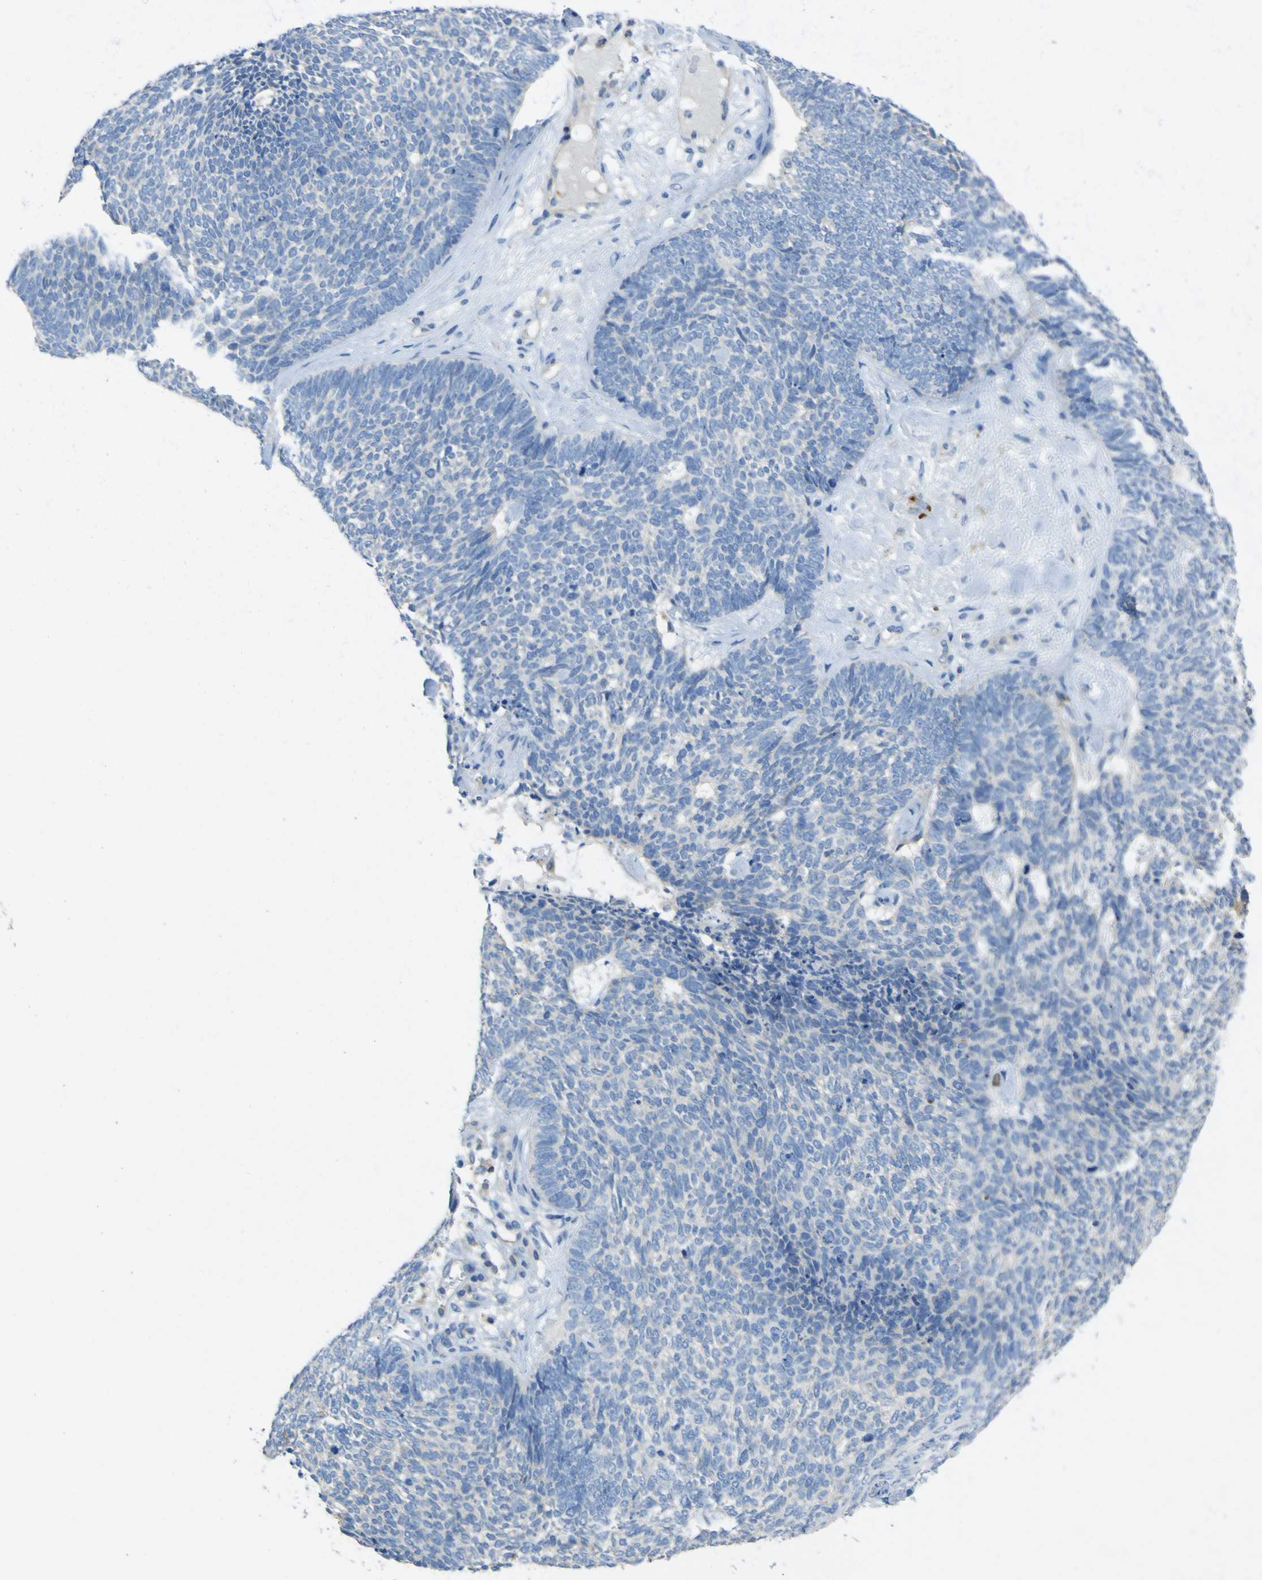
{"staining": {"intensity": "negative", "quantity": "none", "location": "none"}, "tissue": "skin cancer", "cell_type": "Tumor cells", "image_type": "cancer", "snomed": [{"axis": "morphology", "description": "Basal cell carcinoma"}, {"axis": "topography", "description": "Skin"}], "caption": "Protein analysis of basal cell carcinoma (skin) demonstrates no significant staining in tumor cells. (DAB (3,3'-diaminobenzidine) IHC visualized using brightfield microscopy, high magnification).", "gene": "OGN", "patient": {"sex": "female", "age": 84}}